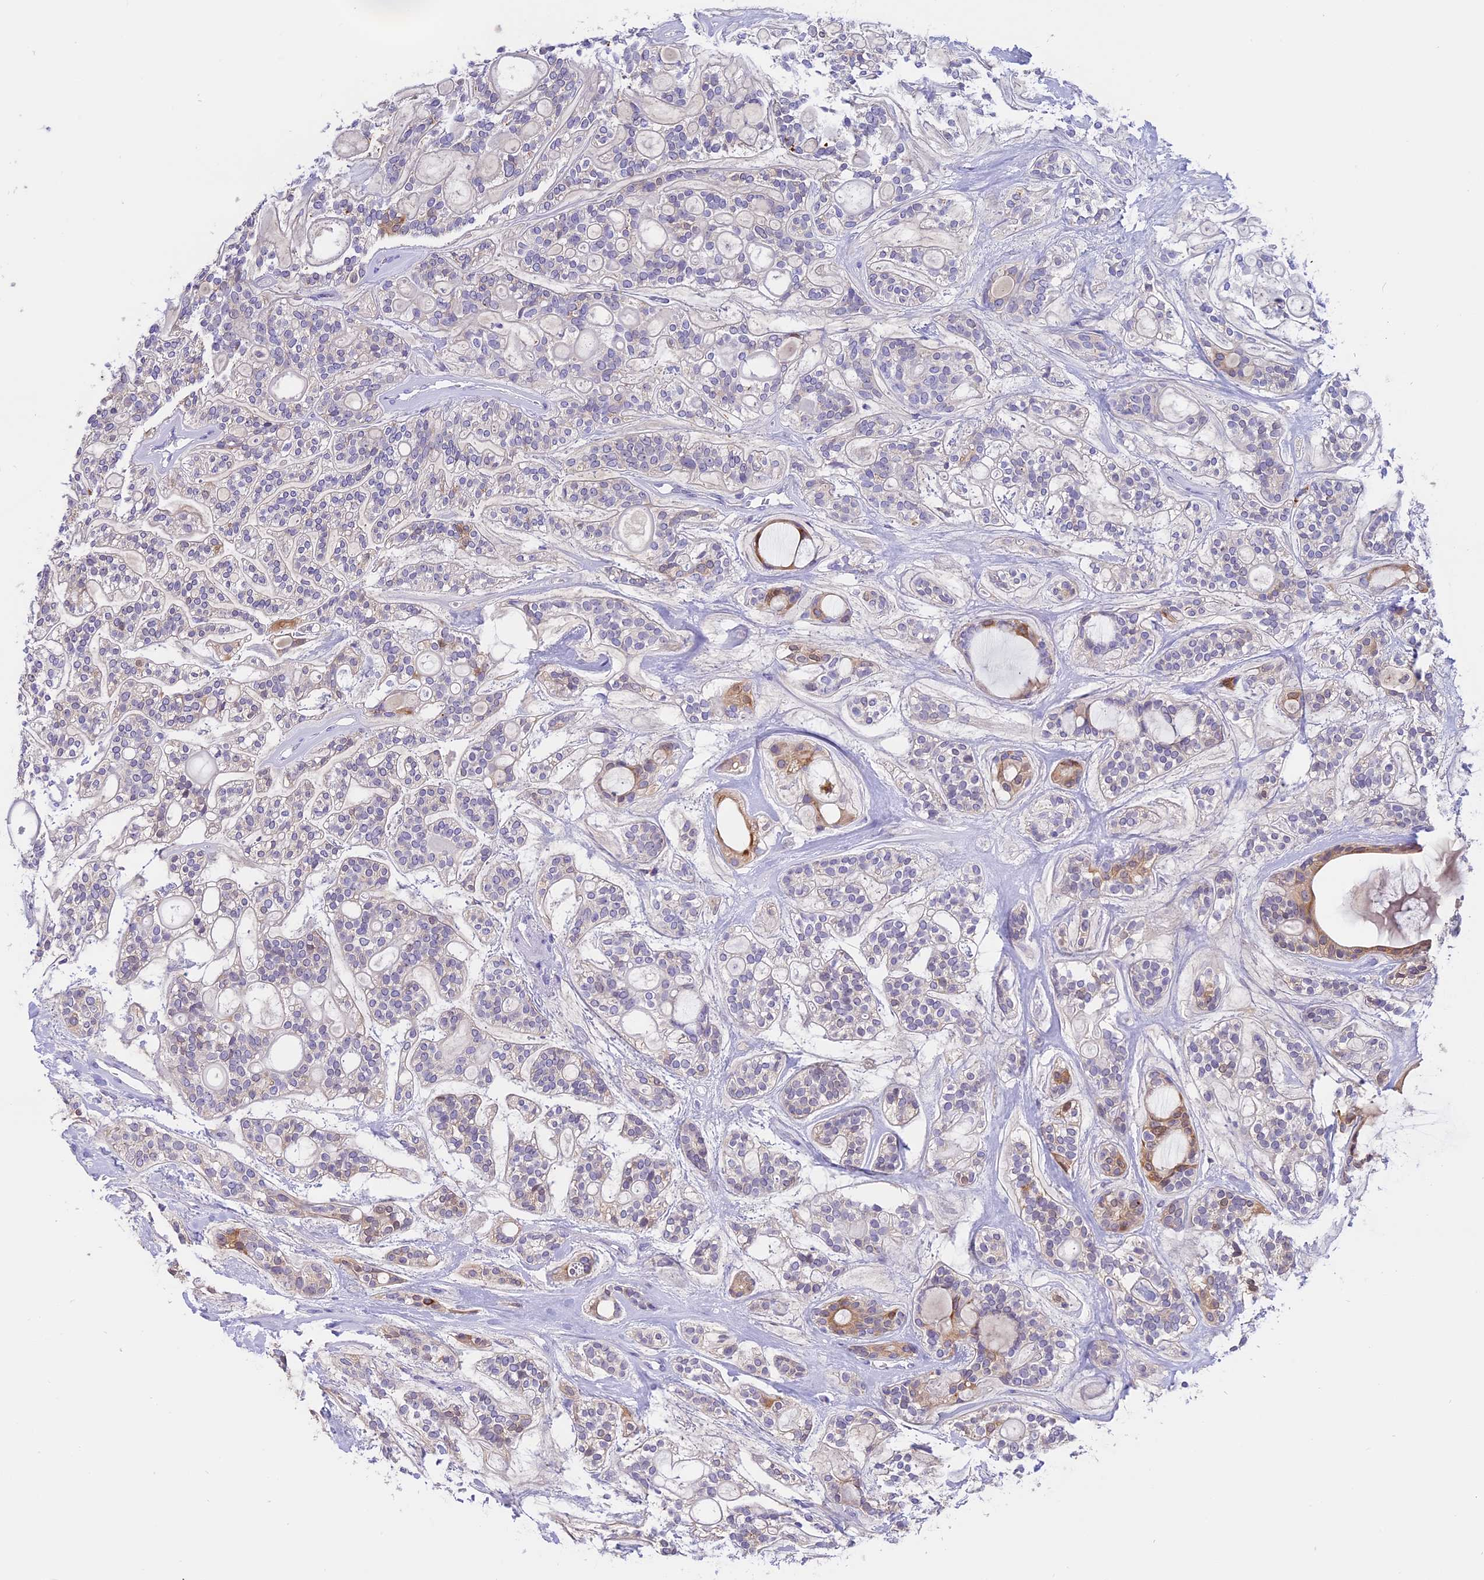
{"staining": {"intensity": "moderate", "quantity": "<25%", "location": "cytoplasmic/membranous"}, "tissue": "head and neck cancer", "cell_type": "Tumor cells", "image_type": "cancer", "snomed": [{"axis": "morphology", "description": "Adenocarcinoma, NOS"}, {"axis": "topography", "description": "Head-Neck"}], "caption": "Immunohistochemistry (IHC) (DAB (3,3'-diaminobenzidine)) staining of human head and neck cancer displays moderate cytoplasmic/membranous protein expression in approximately <25% of tumor cells.", "gene": "LYPD6", "patient": {"sex": "male", "age": 66}}